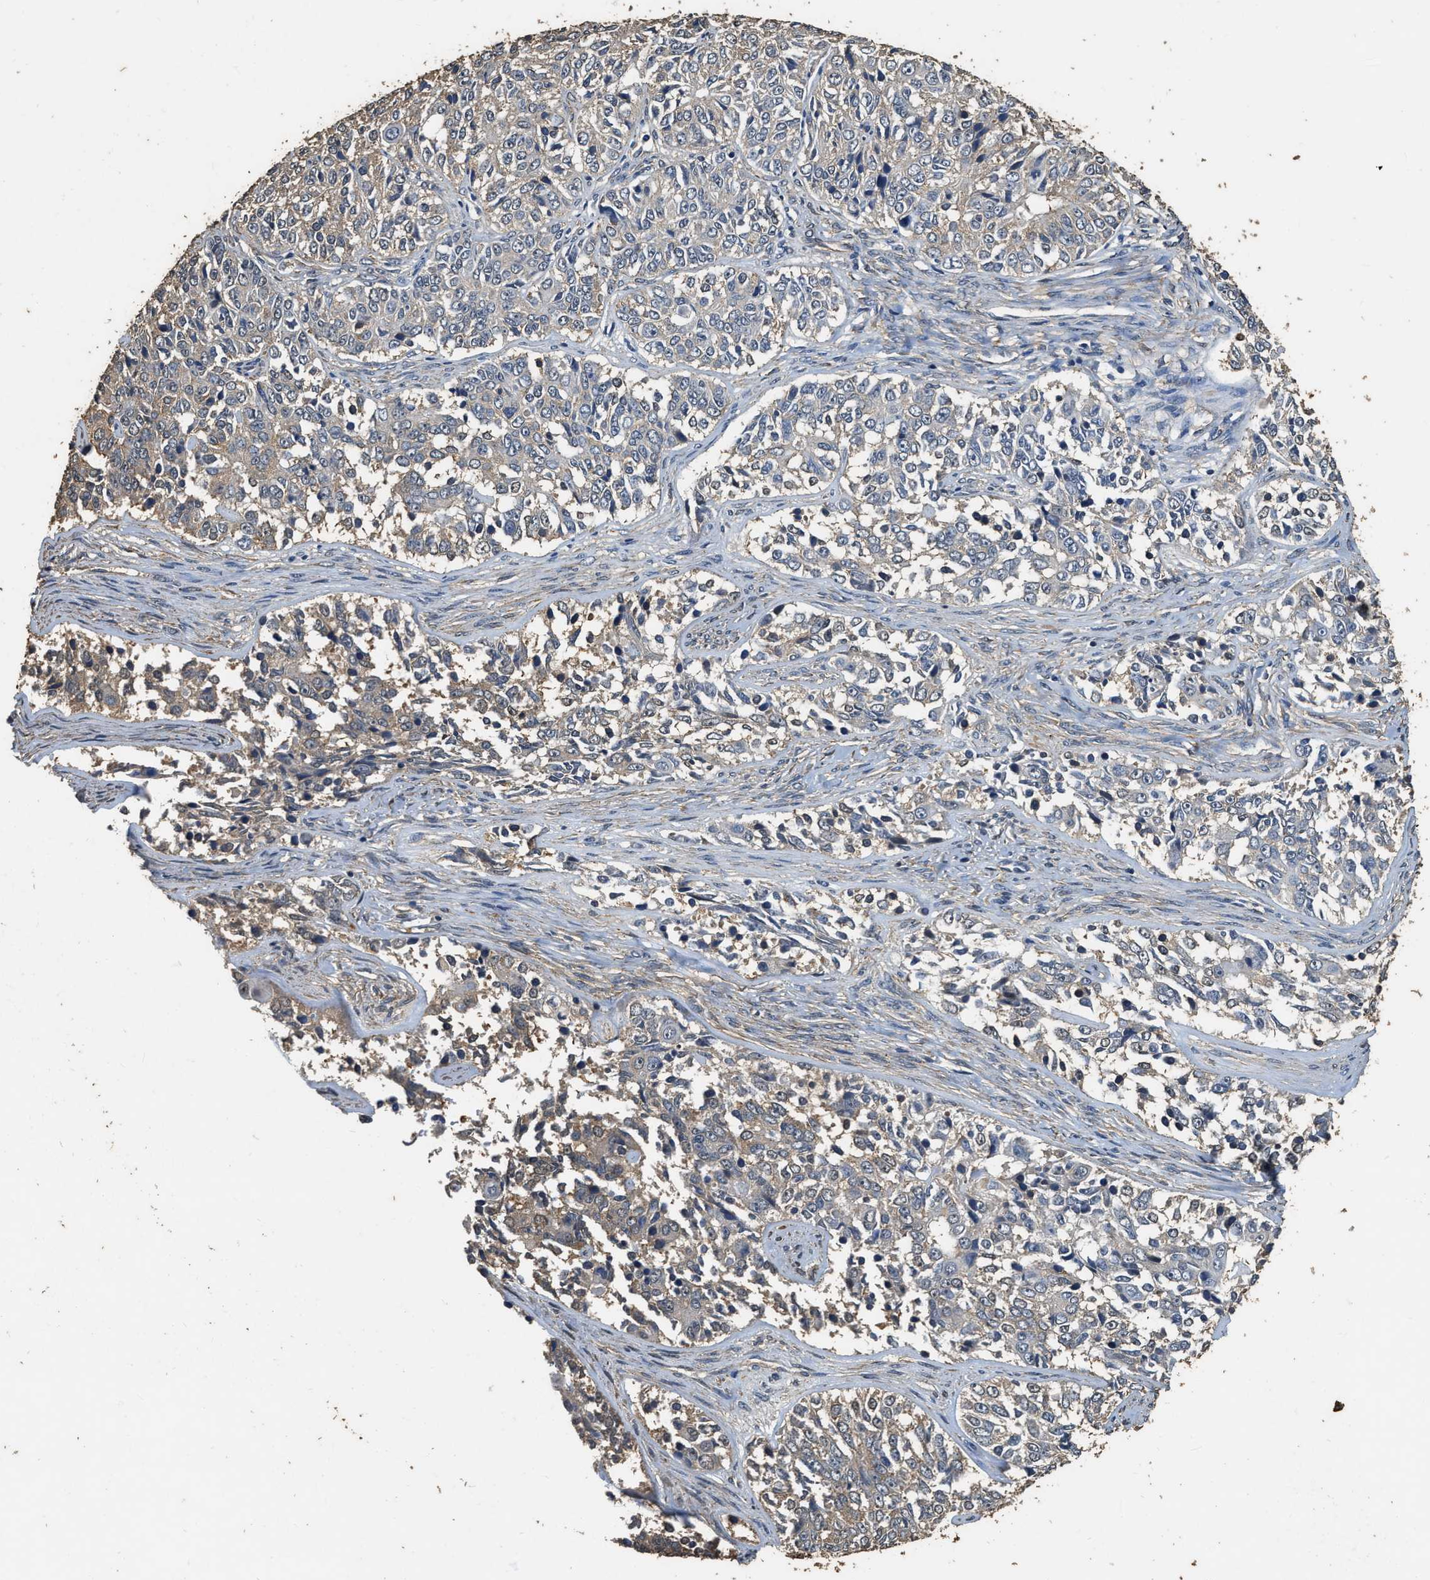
{"staining": {"intensity": "weak", "quantity": "<25%", "location": "cytoplasmic/membranous"}, "tissue": "ovarian cancer", "cell_type": "Tumor cells", "image_type": "cancer", "snomed": [{"axis": "morphology", "description": "Carcinoma, endometroid"}, {"axis": "topography", "description": "Ovary"}], "caption": "A micrograph of ovarian endometroid carcinoma stained for a protein displays no brown staining in tumor cells.", "gene": "MIB1", "patient": {"sex": "female", "age": 51}}